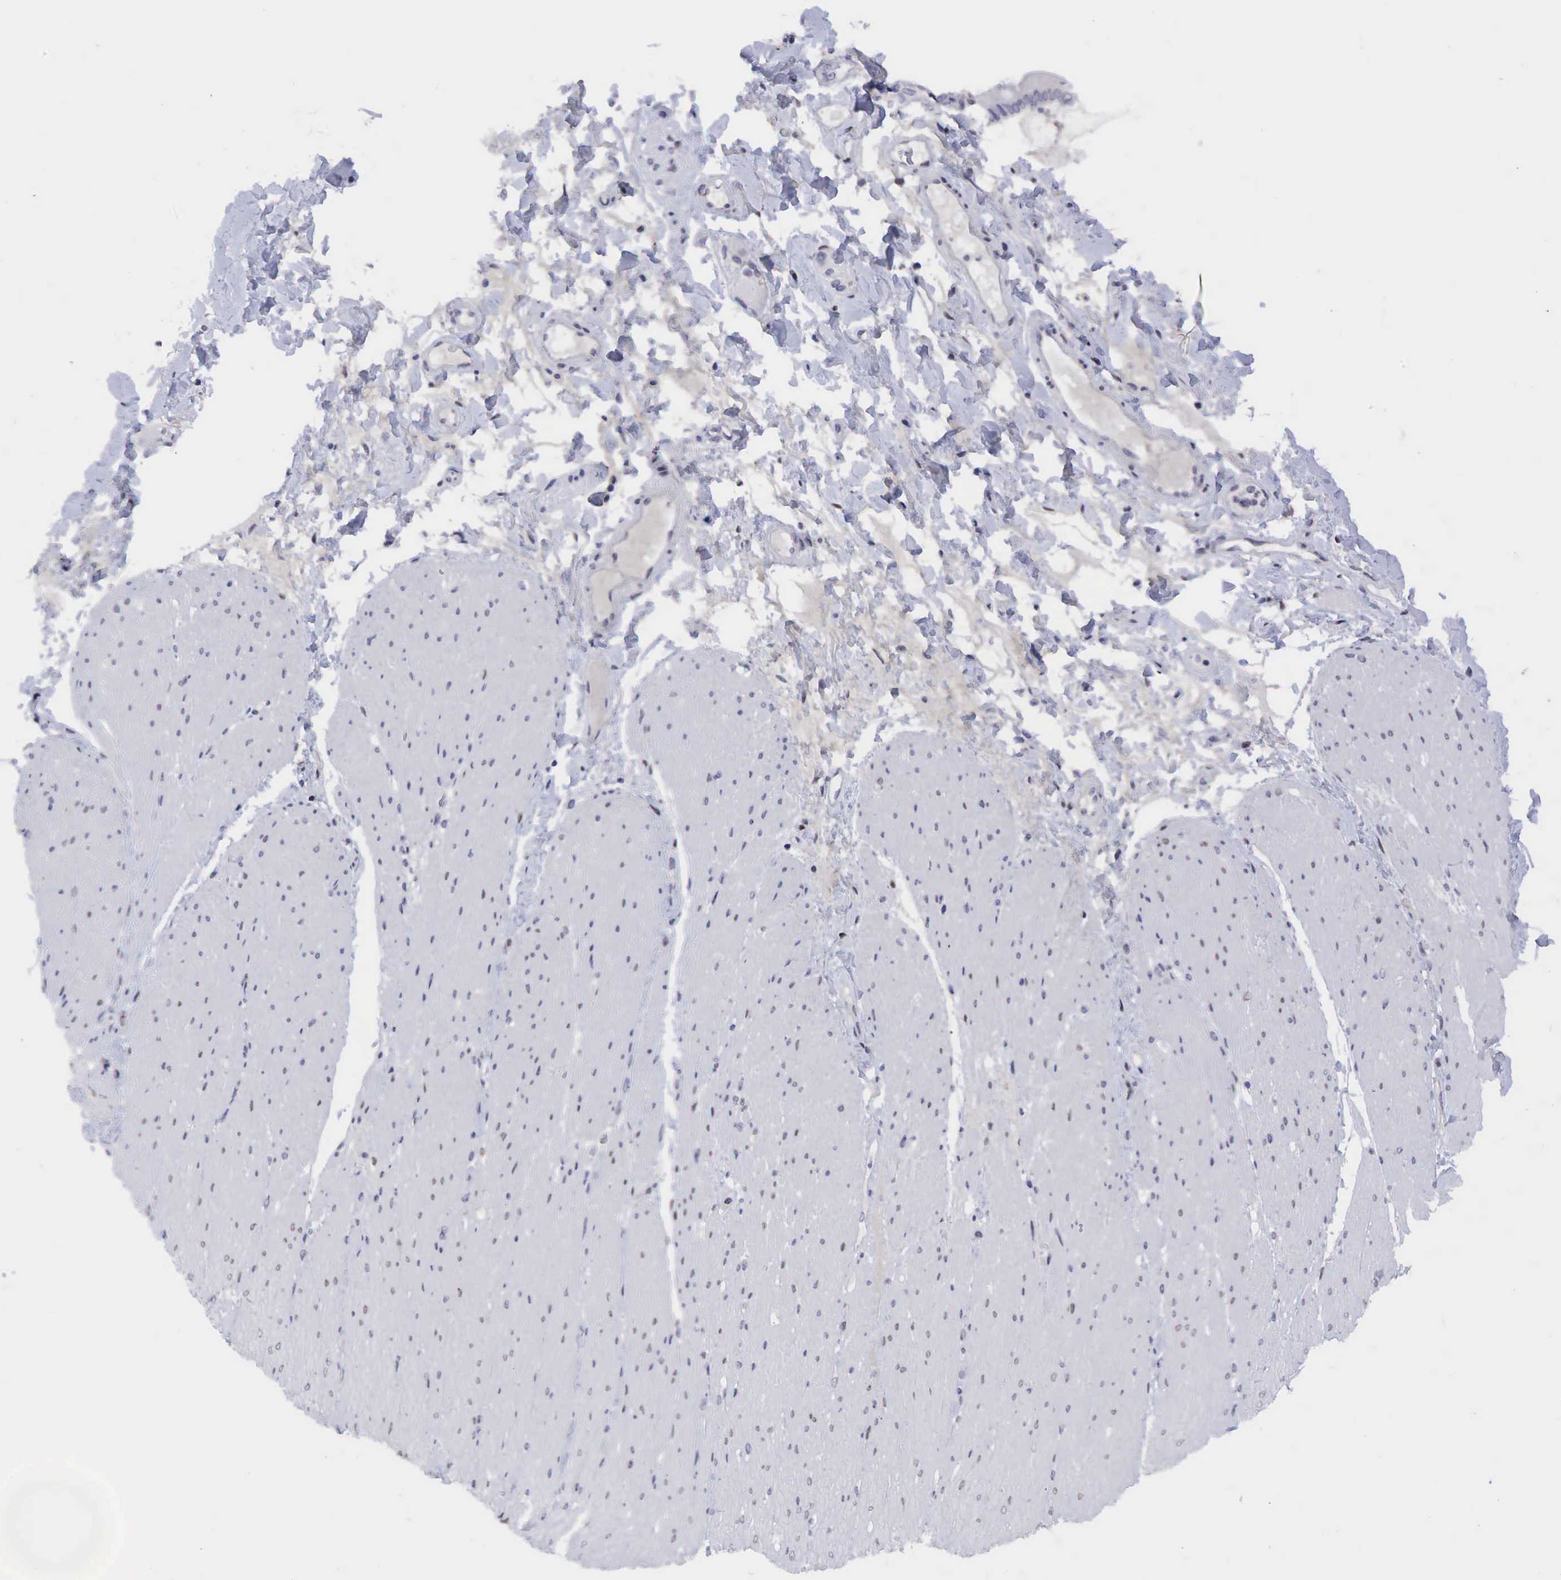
{"staining": {"intensity": "negative", "quantity": "none", "location": "none"}, "tissue": "adipose tissue", "cell_type": "Adipocytes", "image_type": "normal", "snomed": [{"axis": "morphology", "description": "Normal tissue, NOS"}, {"axis": "topography", "description": "Duodenum"}], "caption": "Immunohistochemical staining of unremarkable human adipose tissue displays no significant positivity in adipocytes.", "gene": "AR", "patient": {"sex": "male", "age": 63}}